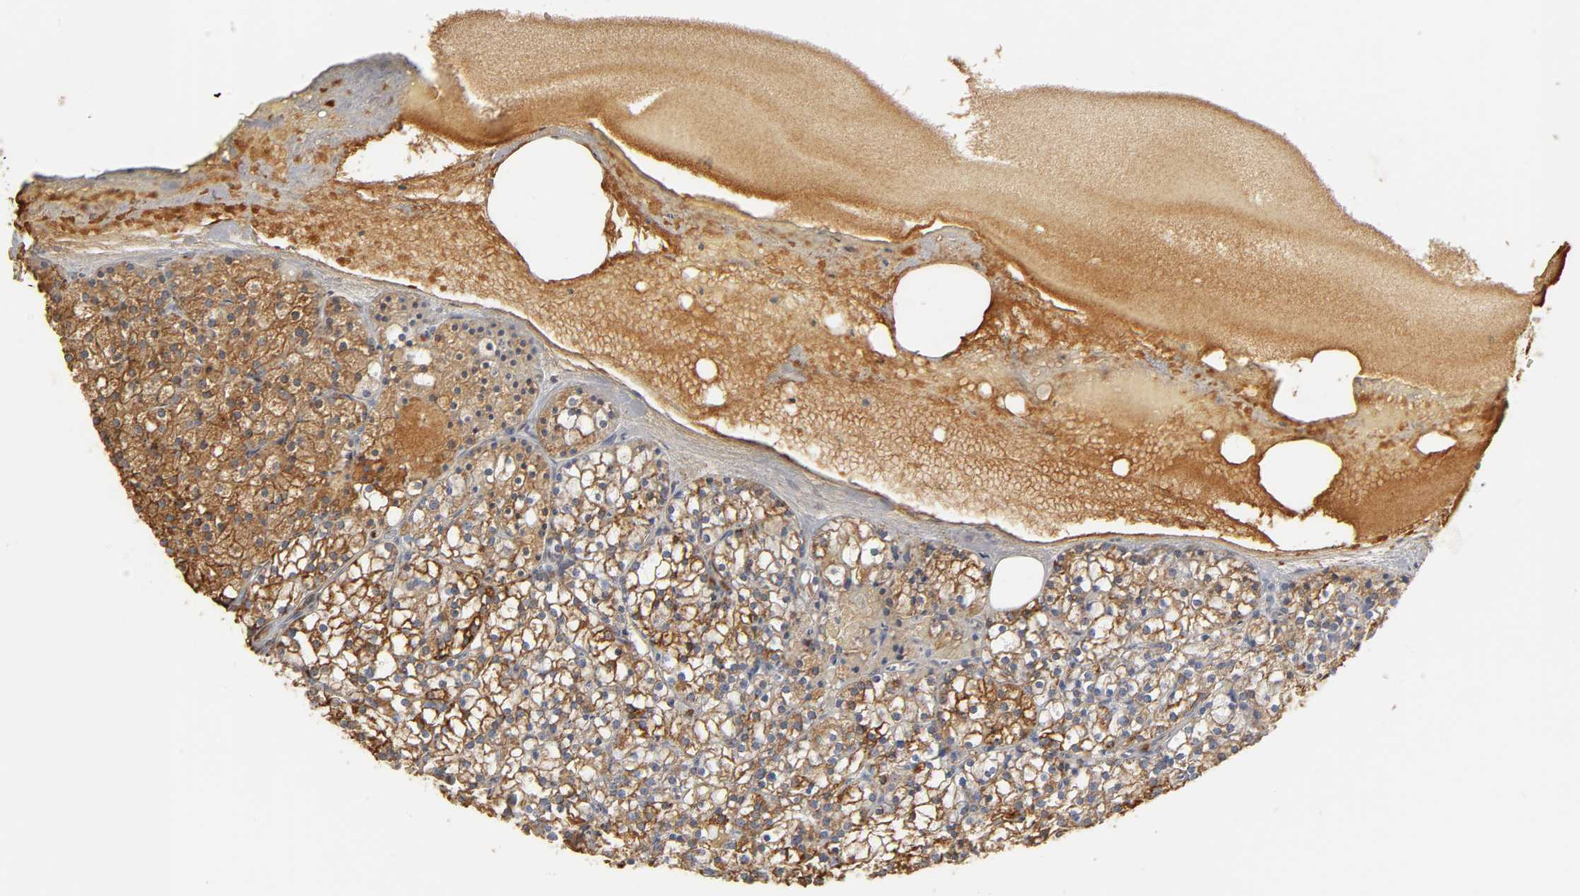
{"staining": {"intensity": "strong", "quantity": ">75%", "location": "cytoplasmic/membranous"}, "tissue": "parathyroid gland", "cell_type": "Glandular cells", "image_type": "normal", "snomed": [{"axis": "morphology", "description": "Normal tissue, NOS"}, {"axis": "topography", "description": "Parathyroid gland"}], "caption": "Immunohistochemistry staining of unremarkable parathyroid gland, which reveals high levels of strong cytoplasmic/membranous positivity in approximately >75% of glandular cells indicating strong cytoplasmic/membranous protein expression. The staining was performed using DAB (brown) for protein detection and nuclei were counterstained in hematoxylin (blue).", "gene": "PKN1", "patient": {"sex": "female", "age": 63}}